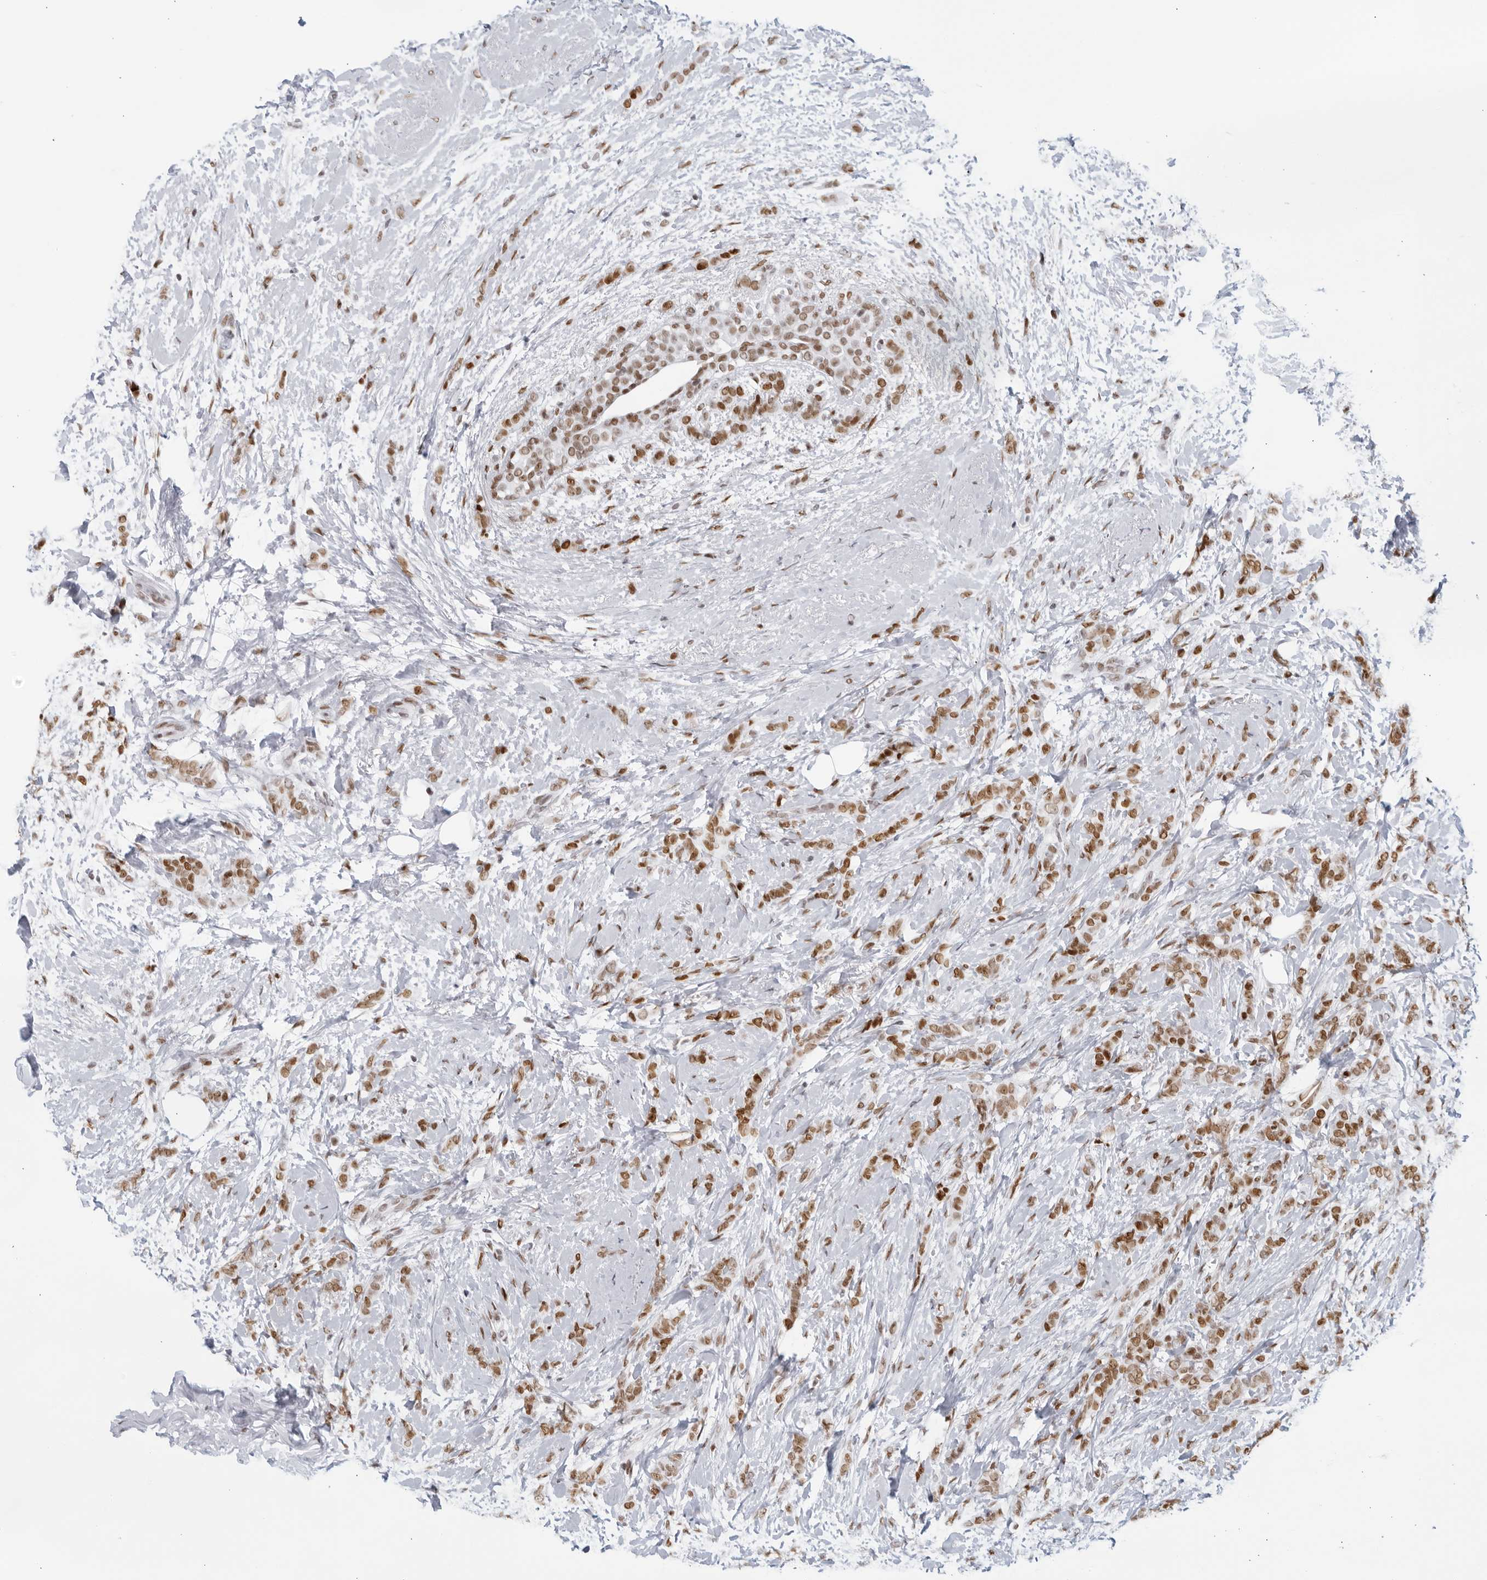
{"staining": {"intensity": "moderate", "quantity": ">75%", "location": "nuclear"}, "tissue": "breast cancer", "cell_type": "Tumor cells", "image_type": "cancer", "snomed": [{"axis": "morphology", "description": "Lobular carcinoma, in situ"}, {"axis": "morphology", "description": "Lobular carcinoma"}, {"axis": "topography", "description": "Breast"}], "caption": "Immunohistochemistry (IHC) staining of breast lobular carcinoma, which reveals medium levels of moderate nuclear staining in about >75% of tumor cells indicating moderate nuclear protein expression. The staining was performed using DAB (3,3'-diaminobenzidine) (brown) for protein detection and nuclei were counterstained in hematoxylin (blue).", "gene": "HP1BP3", "patient": {"sex": "female", "age": 41}}